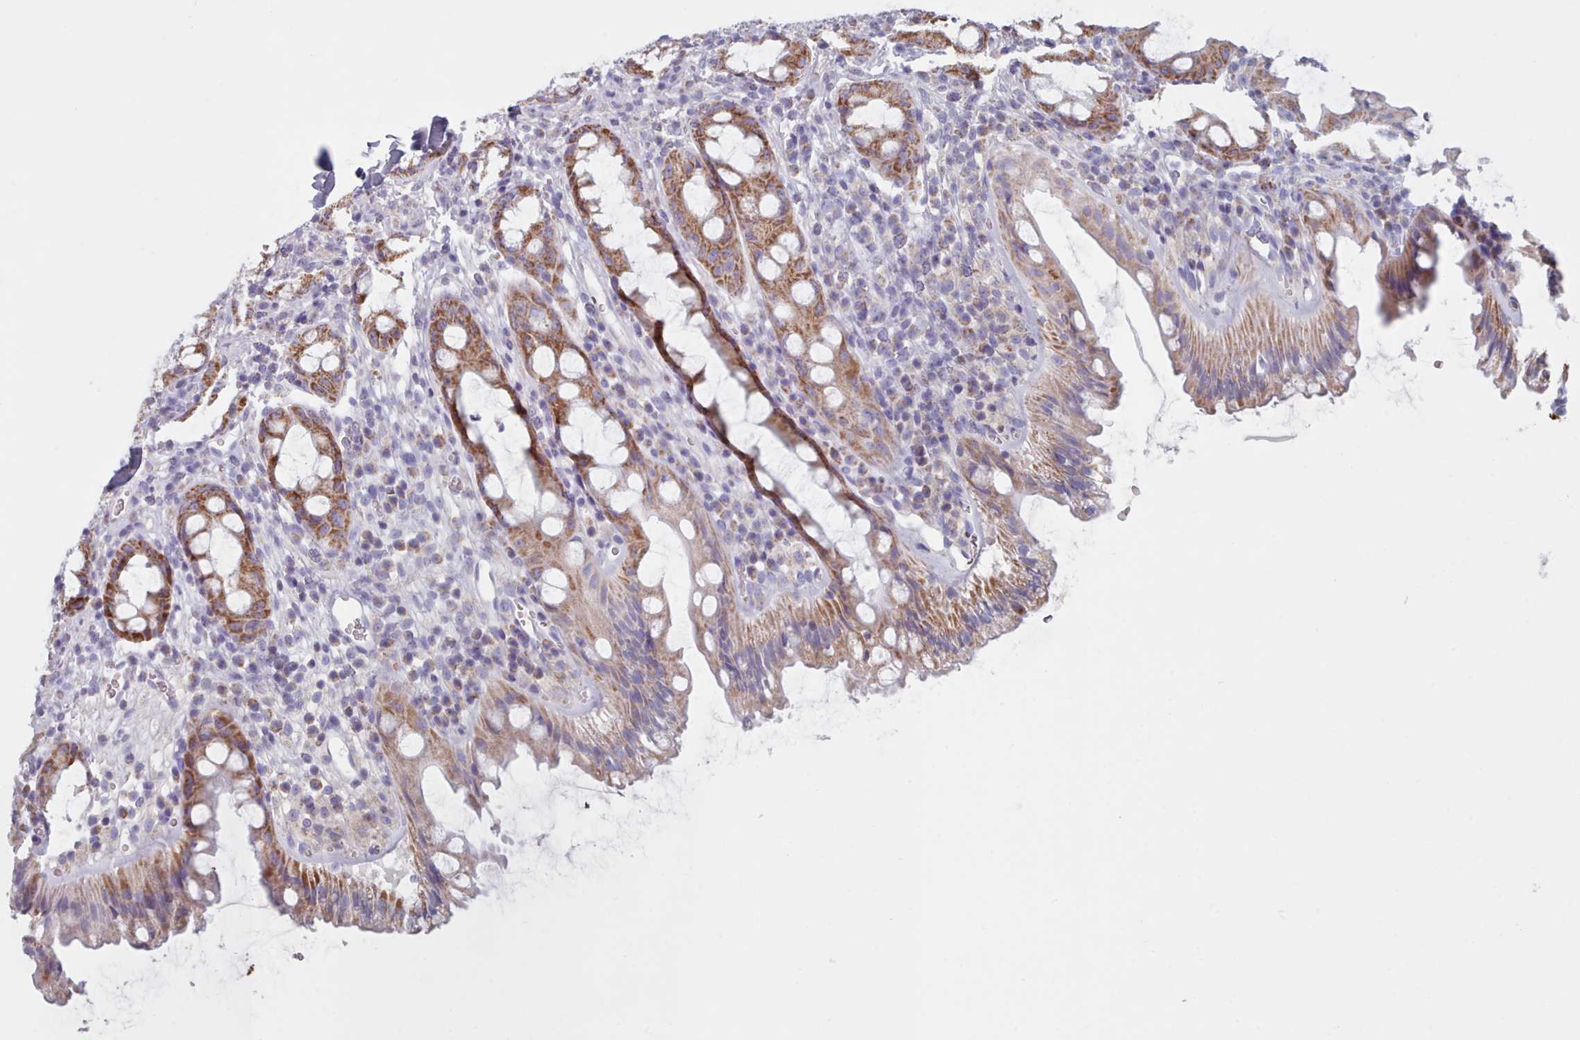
{"staining": {"intensity": "moderate", "quantity": ">75%", "location": "cytoplasmic/membranous"}, "tissue": "rectum", "cell_type": "Glandular cells", "image_type": "normal", "snomed": [{"axis": "morphology", "description": "Normal tissue, NOS"}, {"axis": "topography", "description": "Rectum"}], "caption": "Protein expression by IHC displays moderate cytoplasmic/membranous expression in approximately >75% of glandular cells in unremarkable rectum. (brown staining indicates protein expression, while blue staining denotes nuclei).", "gene": "HAO1", "patient": {"sex": "female", "age": 57}}